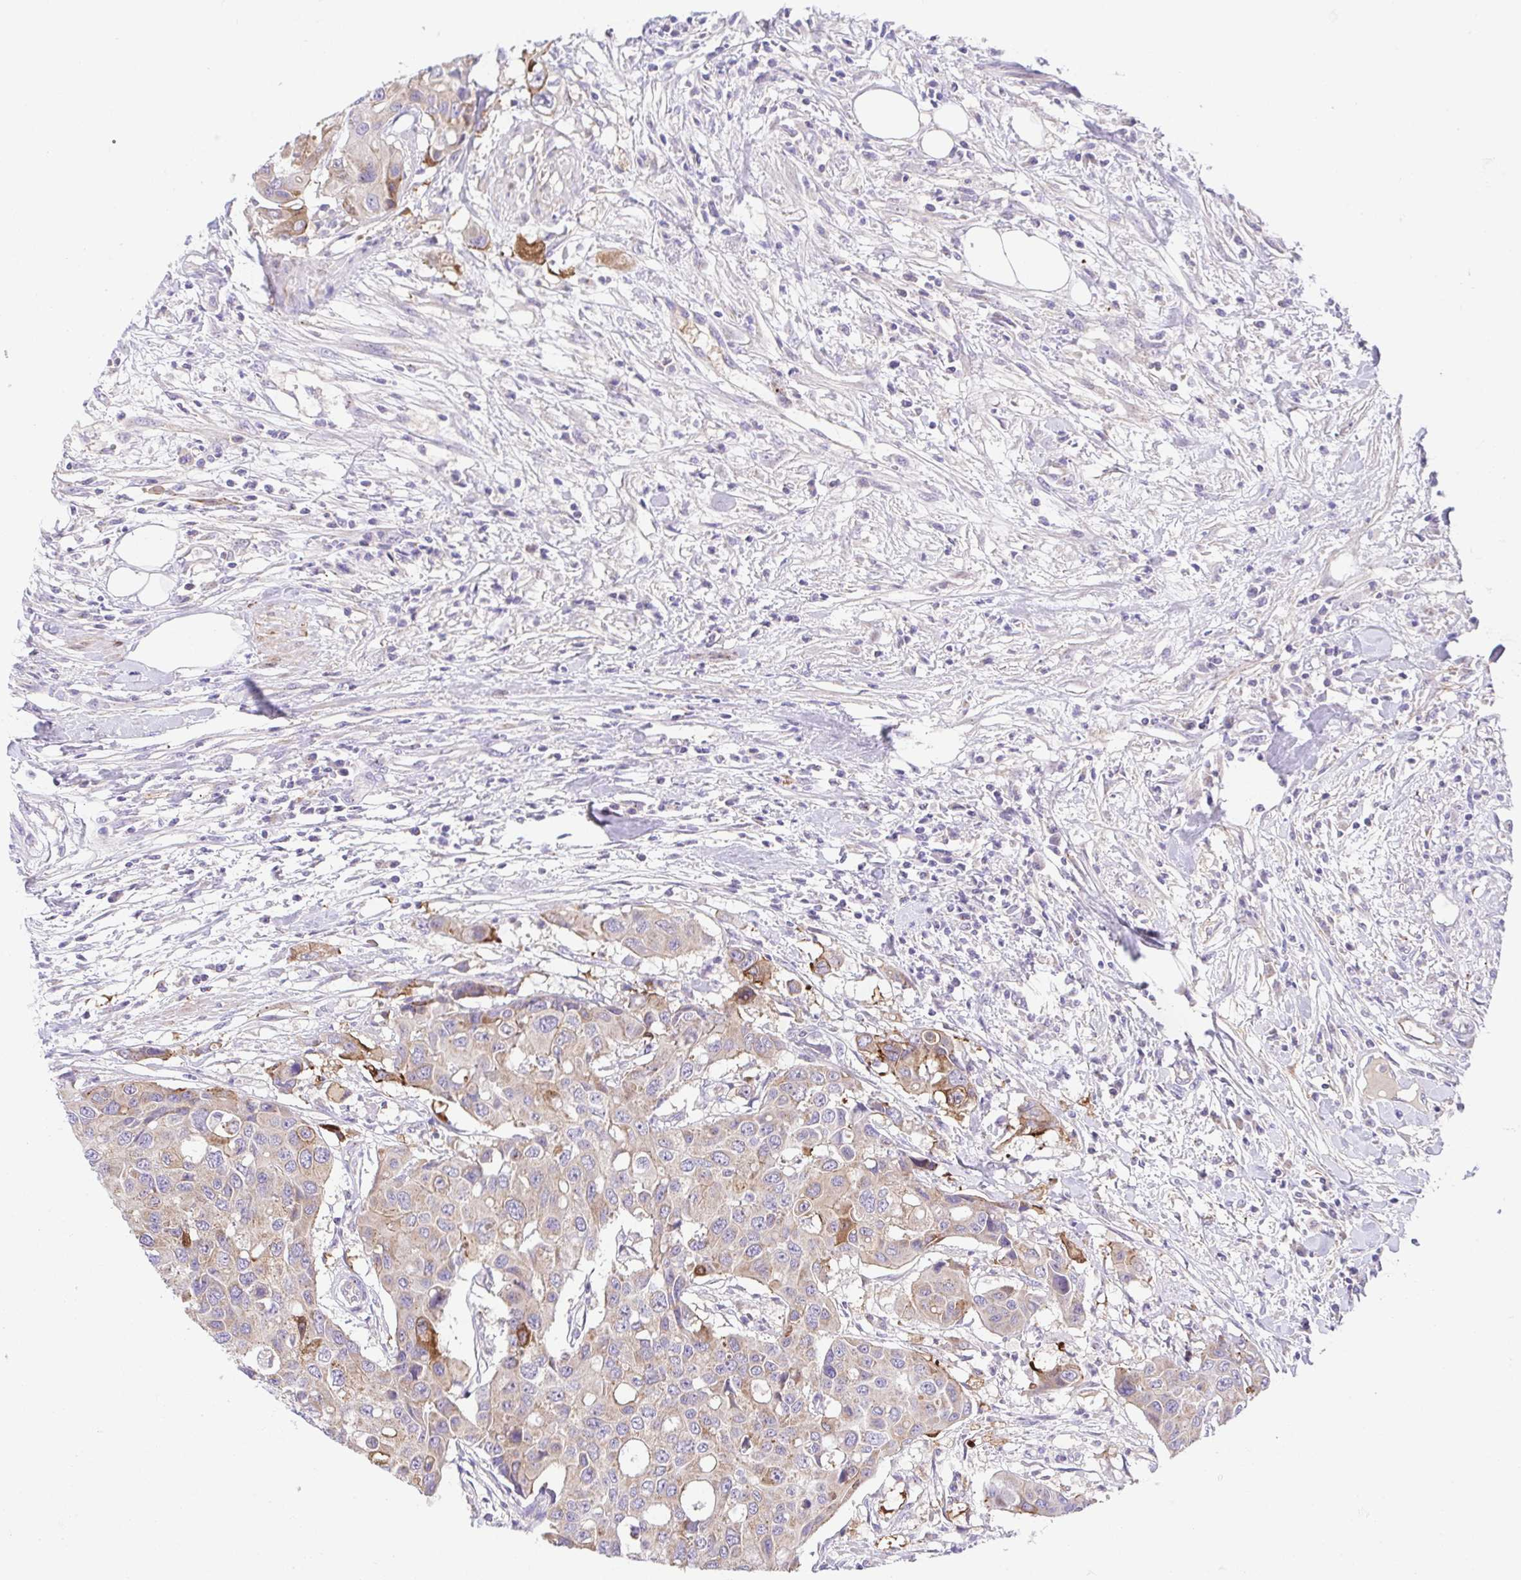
{"staining": {"intensity": "strong", "quantity": "<25%", "location": "cytoplasmic/membranous"}, "tissue": "colorectal cancer", "cell_type": "Tumor cells", "image_type": "cancer", "snomed": [{"axis": "morphology", "description": "Adenocarcinoma, NOS"}, {"axis": "topography", "description": "Colon"}], "caption": "Adenocarcinoma (colorectal) was stained to show a protein in brown. There is medium levels of strong cytoplasmic/membranous expression in about <25% of tumor cells.", "gene": "SLC13A1", "patient": {"sex": "male", "age": 77}}